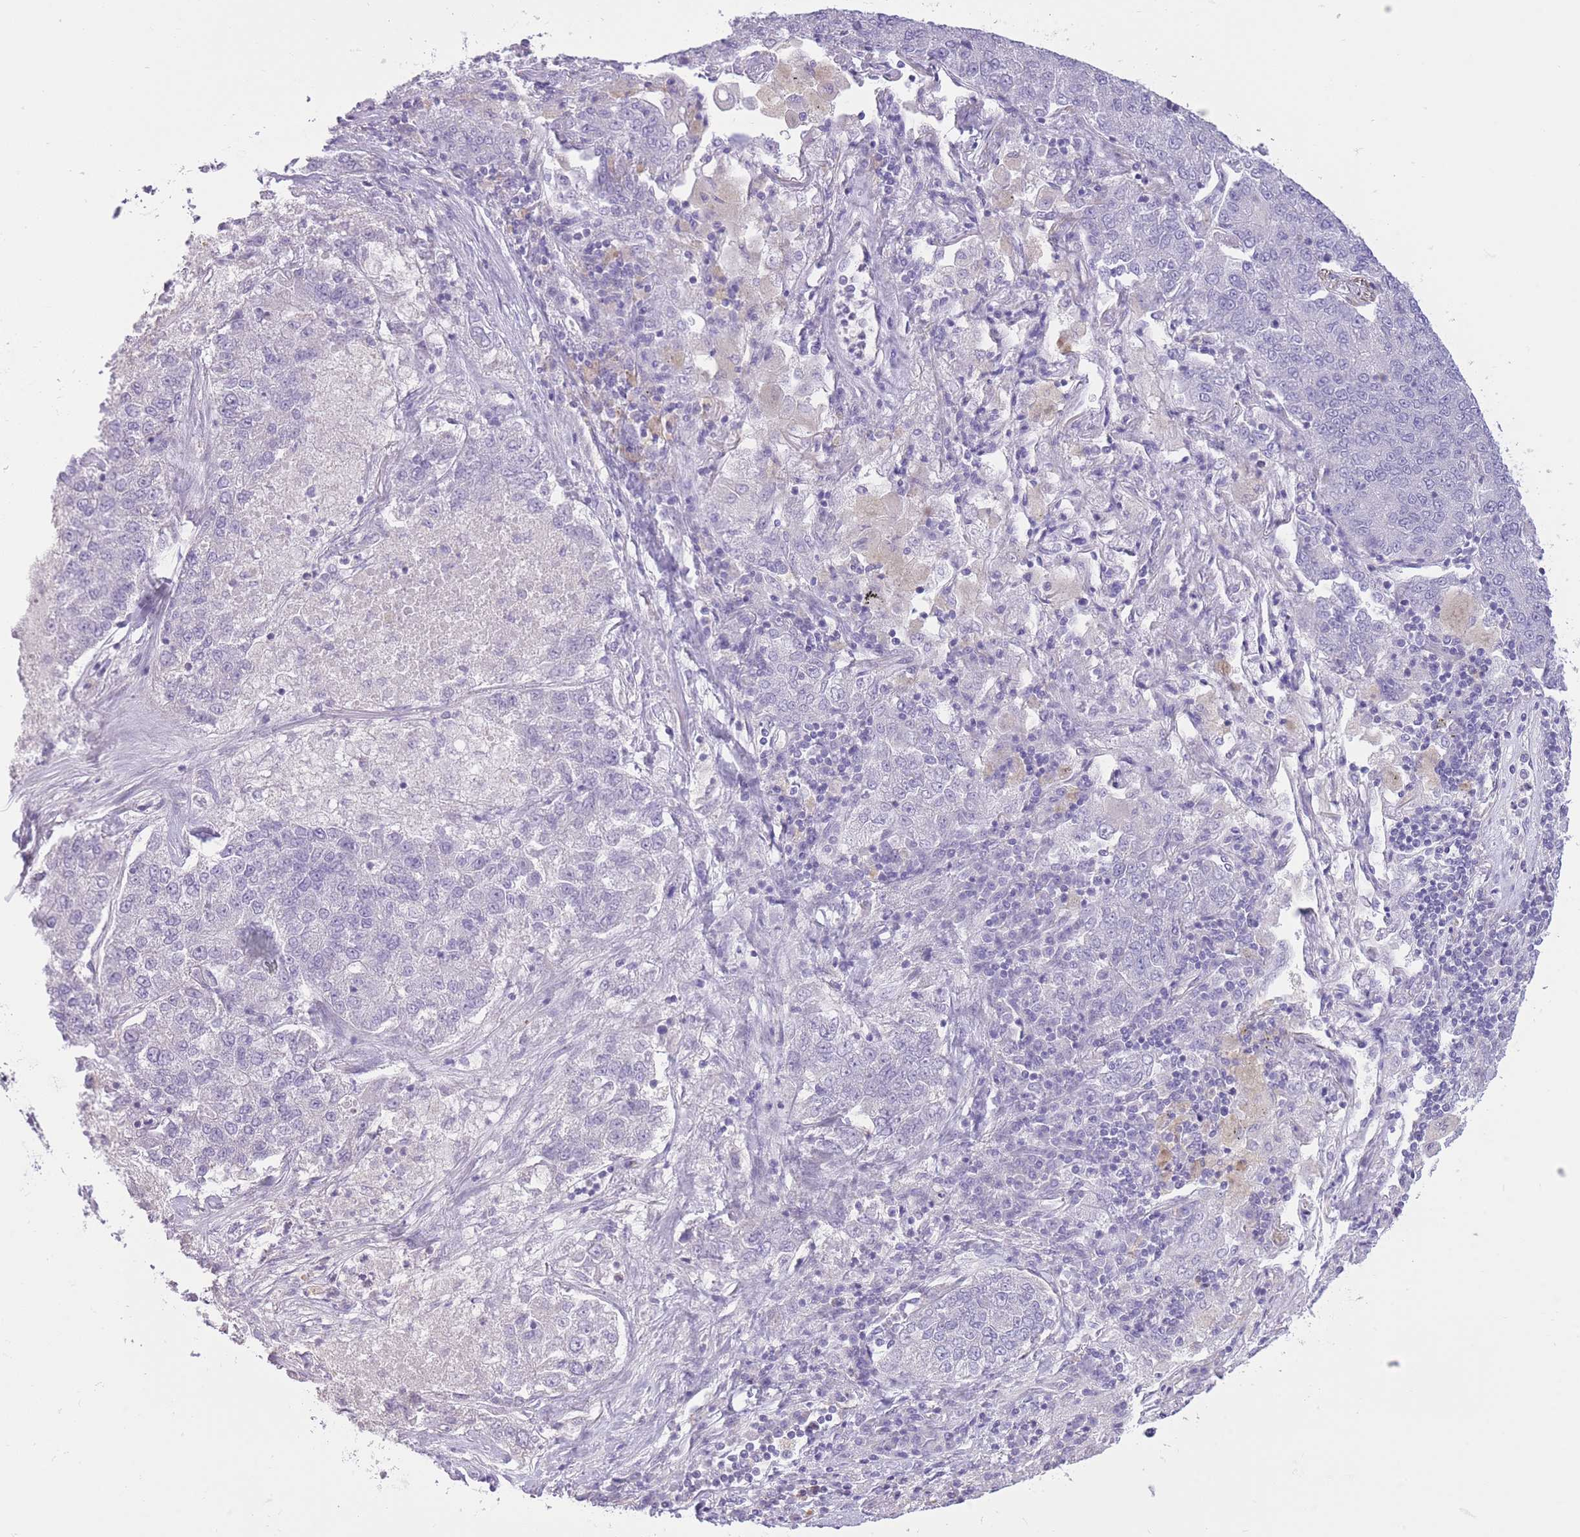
{"staining": {"intensity": "negative", "quantity": "none", "location": "none"}, "tissue": "lung cancer", "cell_type": "Tumor cells", "image_type": "cancer", "snomed": [{"axis": "morphology", "description": "Adenocarcinoma, NOS"}, {"axis": "topography", "description": "Lung"}], "caption": "Immunohistochemistry of lung adenocarcinoma shows no positivity in tumor cells.", "gene": "WDR70", "patient": {"sex": "male", "age": 49}}